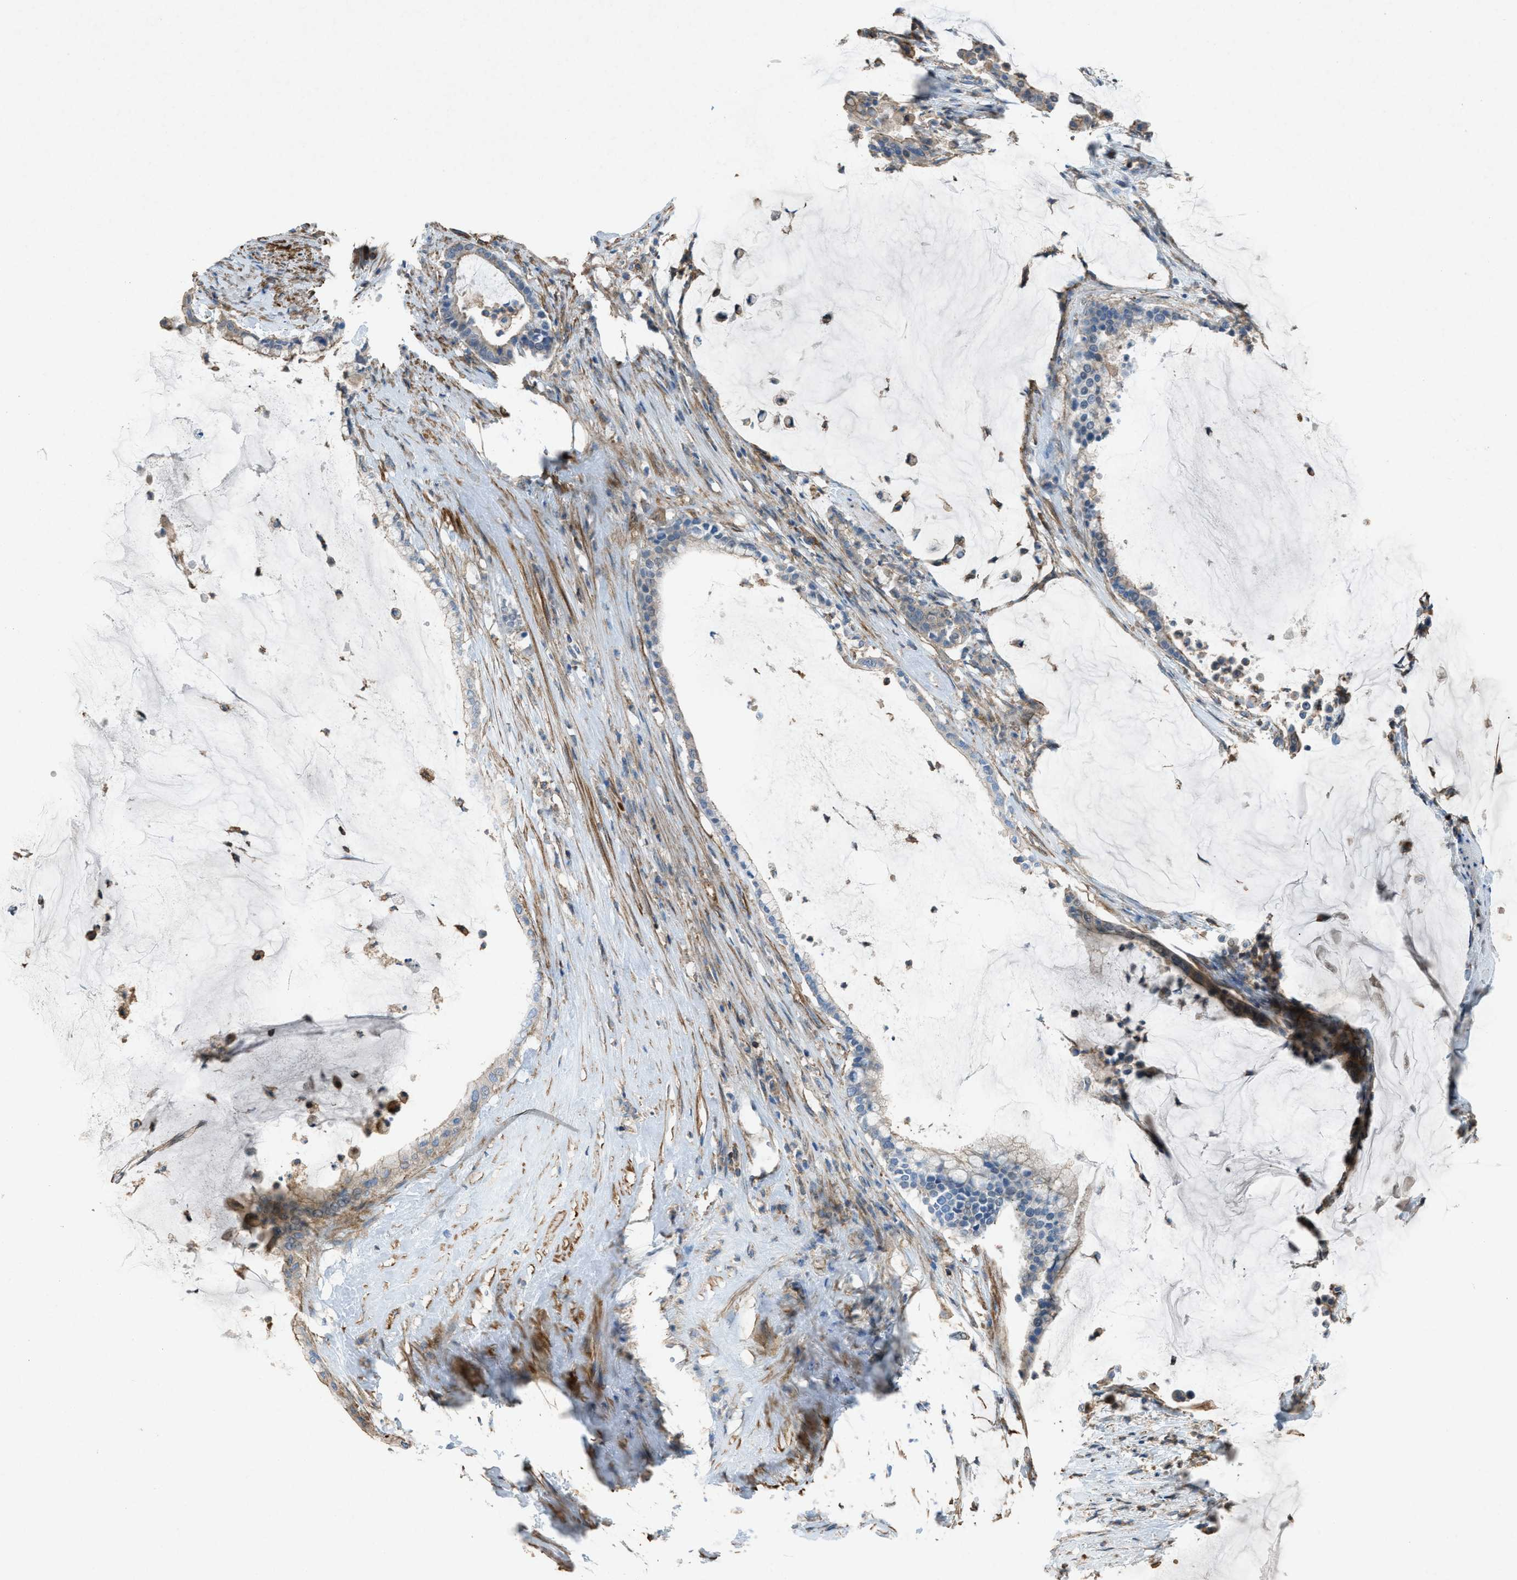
{"staining": {"intensity": "weak", "quantity": "<25%", "location": "cytoplasmic/membranous"}, "tissue": "pancreatic cancer", "cell_type": "Tumor cells", "image_type": "cancer", "snomed": [{"axis": "morphology", "description": "Adenocarcinoma, NOS"}, {"axis": "topography", "description": "Pancreas"}], "caption": "Human pancreatic cancer (adenocarcinoma) stained for a protein using IHC shows no expression in tumor cells.", "gene": "NCK2", "patient": {"sex": "male", "age": 41}}